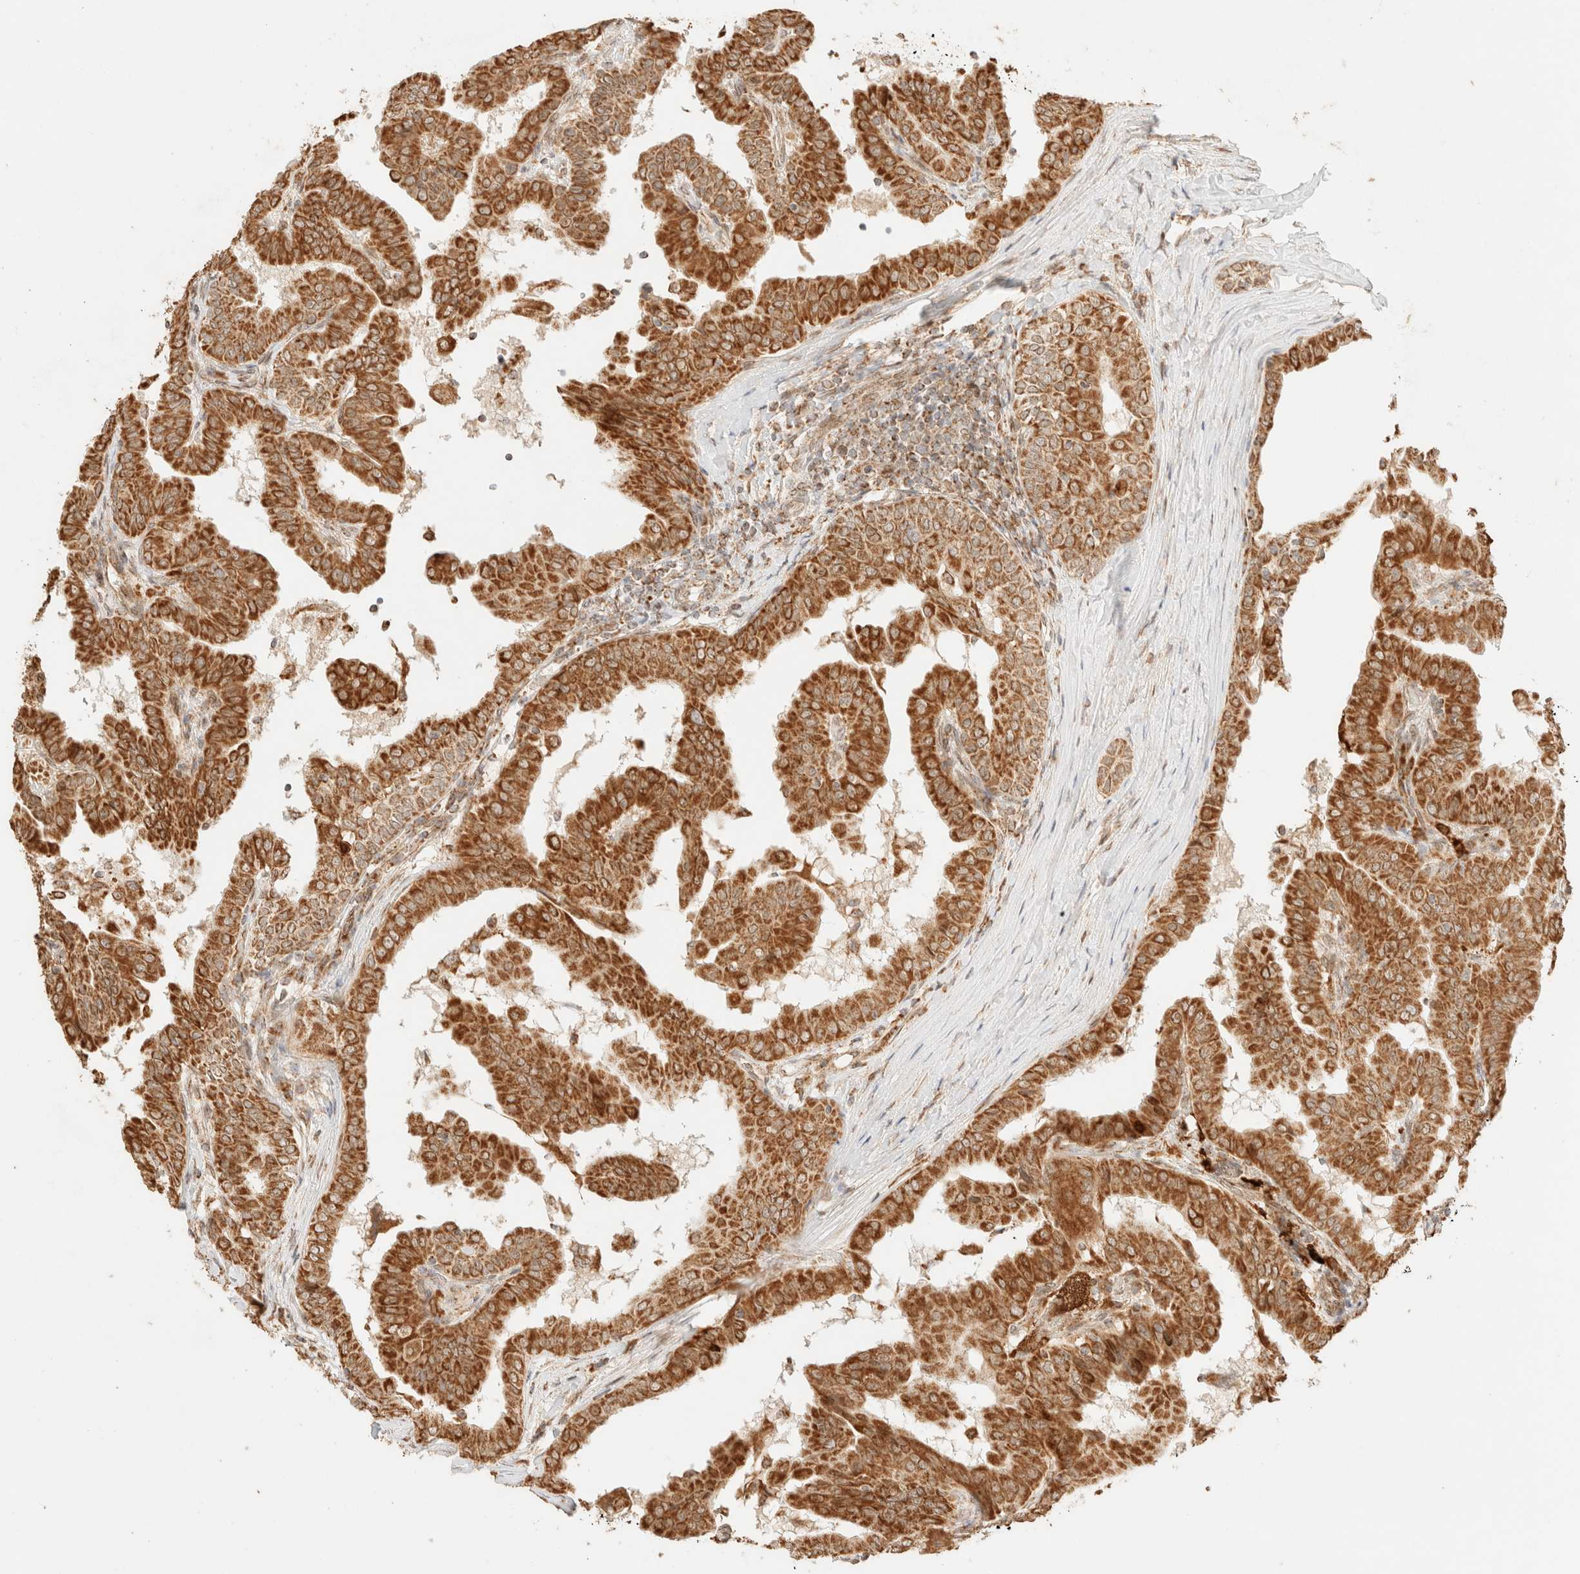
{"staining": {"intensity": "moderate", "quantity": ">75%", "location": "cytoplasmic/membranous"}, "tissue": "thyroid cancer", "cell_type": "Tumor cells", "image_type": "cancer", "snomed": [{"axis": "morphology", "description": "Papillary adenocarcinoma, NOS"}, {"axis": "topography", "description": "Thyroid gland"}], "caption": "Immunohistochemistry (IHC) (DAB (3,3'-diaminobenzidine)) staining of human papillary adenocarcinoma (thyroid) shows moderate cytoplasmic/membranous protein positivity in approximately >75% of tumor cells.", "gene": "TACO1", "patient": {"sex": "male", "age": 33}}